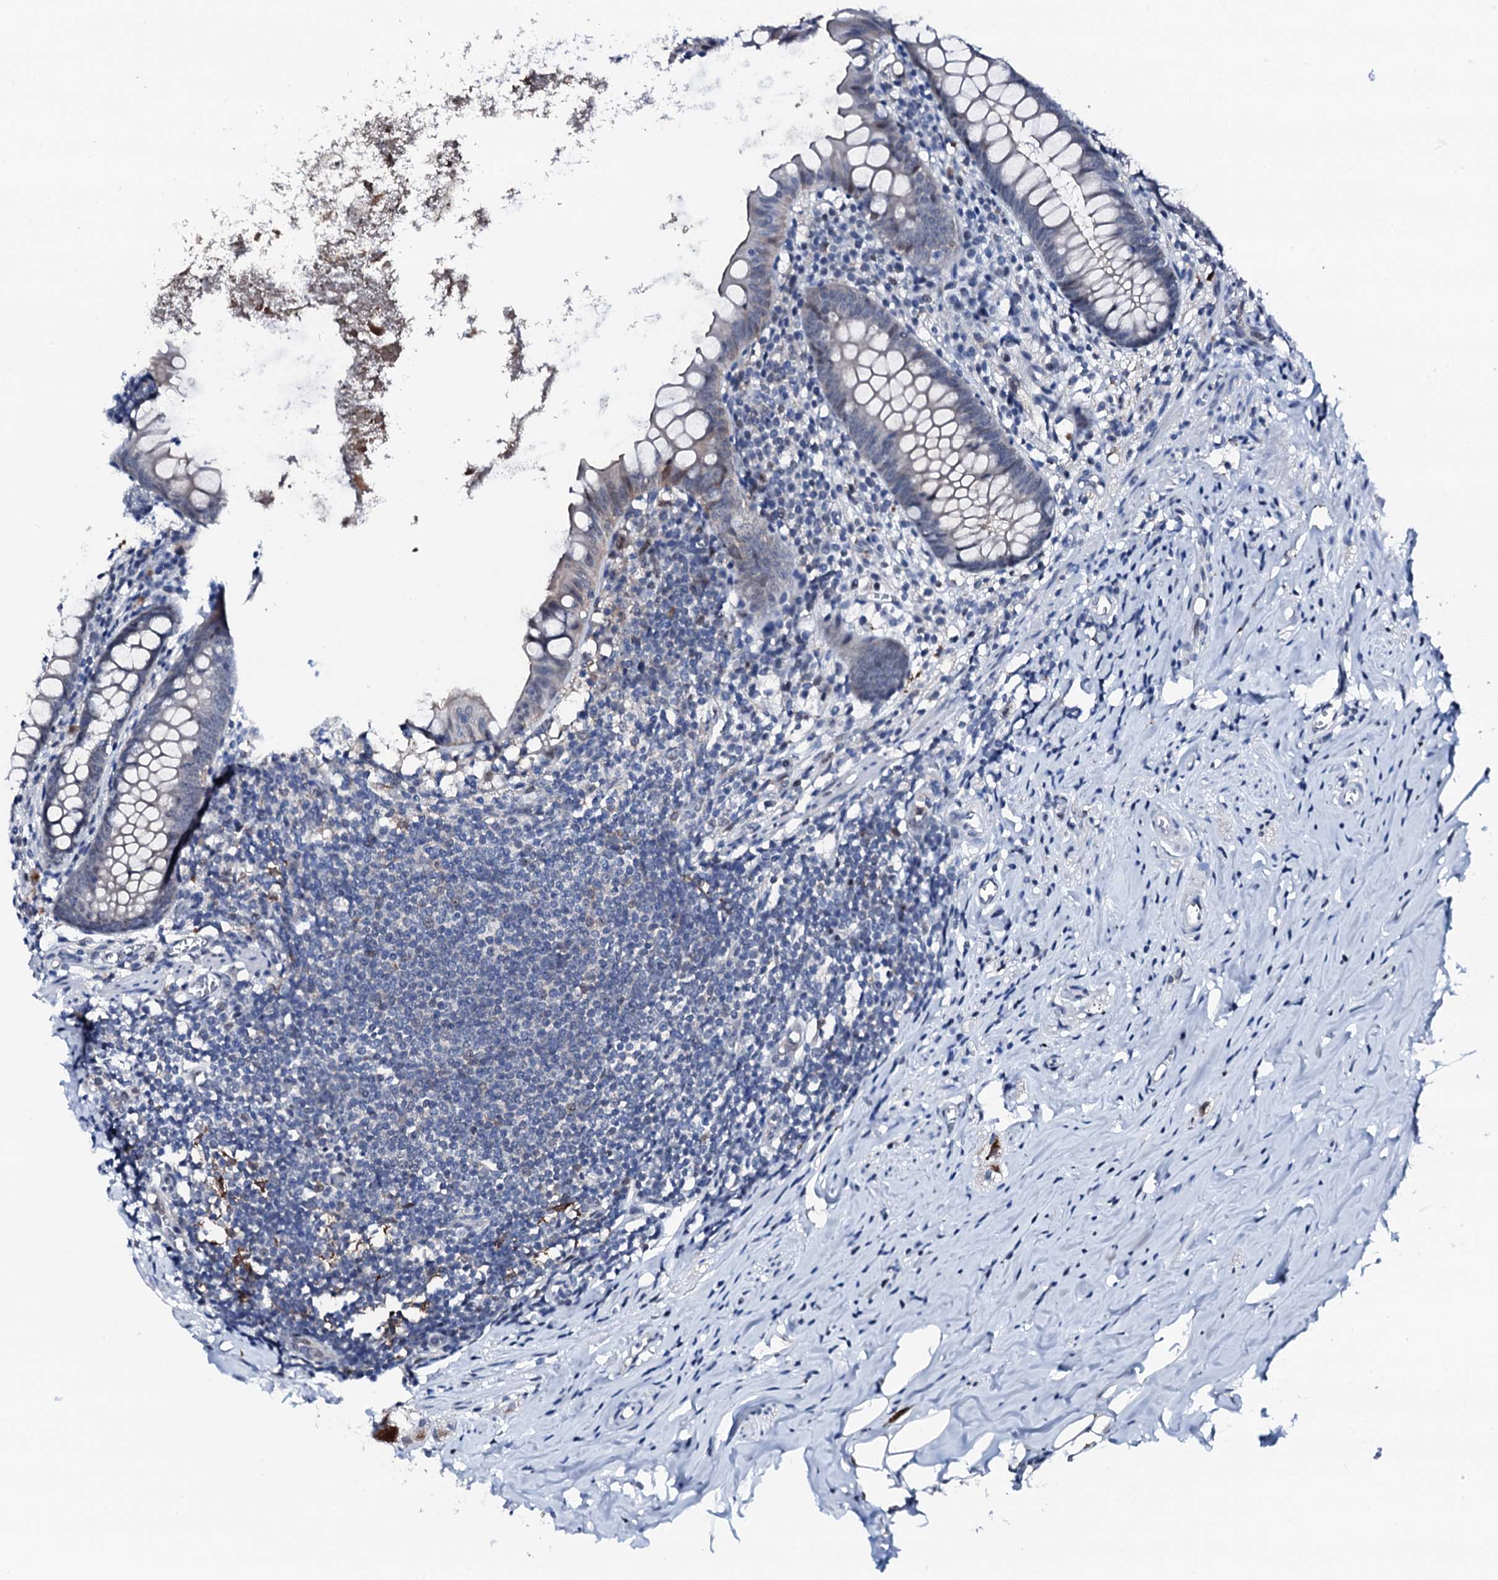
{"staining": {"intensity": "negative", "quantity": "none", "location": "none"}, "tissue": "appendix", "cell_type": "Glandular cells", "image_type": "normal", "snomed": [{"axis": "morphology", "description": "Normal tissue, NOS"}, {"axis": "topography", "description": "Appendix"}], "caption": "DAB immunohistochemical staining of normal human appendix displays no significant staining in glandular cells.", "gene": "TRAFD1", "patient": {"sex": "female", "age": 51}}